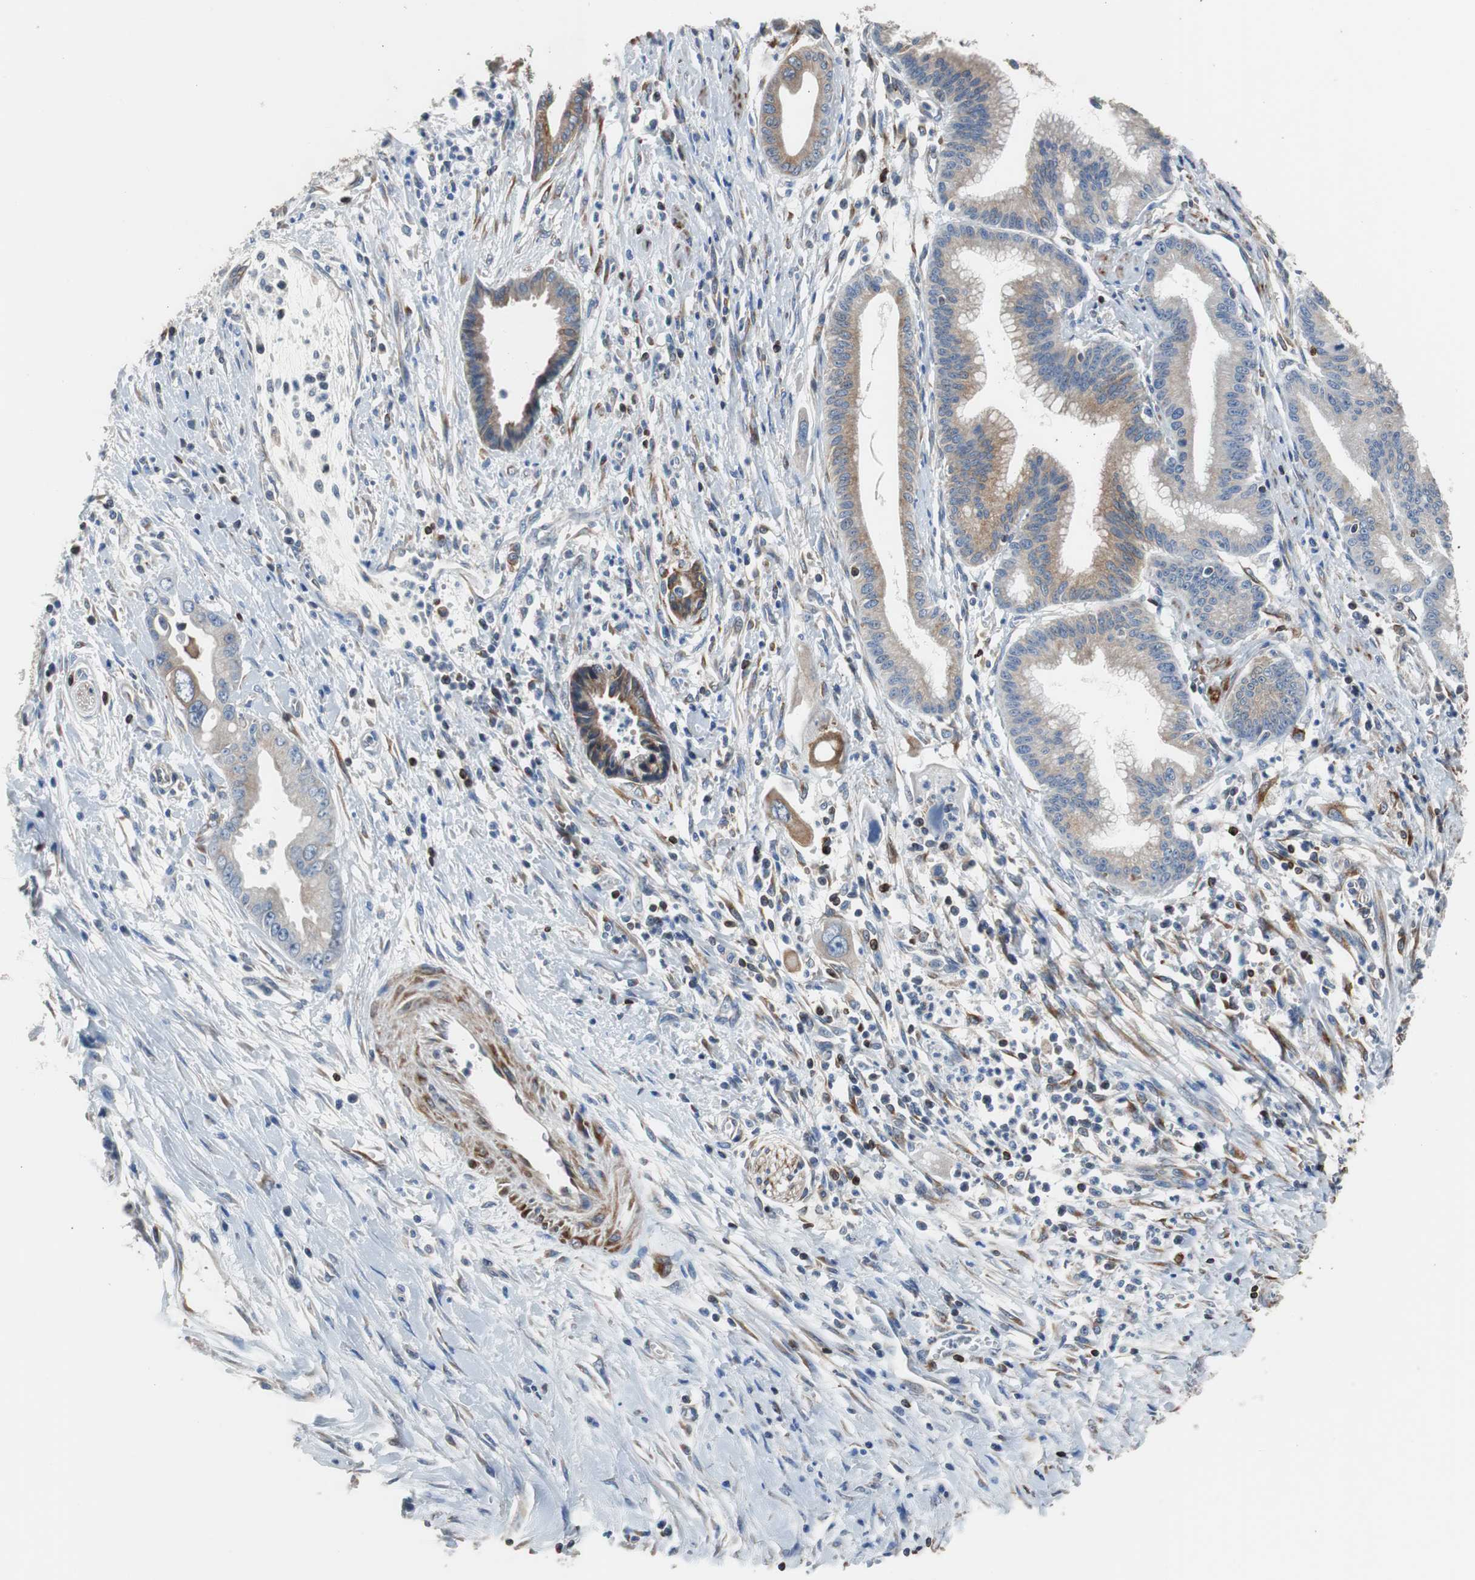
{"staining": {"intensity": "moderate", "quantity": "25%-75%", "location": "cytoplasmic/membranous"}, "tissue": "pancreatic cancer", "cell_type": "Tumor cells", "image_type": "cancer", "snomed": [{"axis": "morphology", "description": "Adenocarcinoma, NOS"}, {"axis": "topography", "description": "Pancreas"}], "caption": "DAB immunohistochemical staining of adenocarcinoma (pancreatic) exhibits moderate cytoplasmic/membranous protein positivity in approximately 25%-75% of tumor cells. (DAB (3,3'-diaminobenzidine) IHC with brightfield microscopy, high magnification).", "gene": "PBXIP1", "patient": {"sex": "male", "age": 59}}